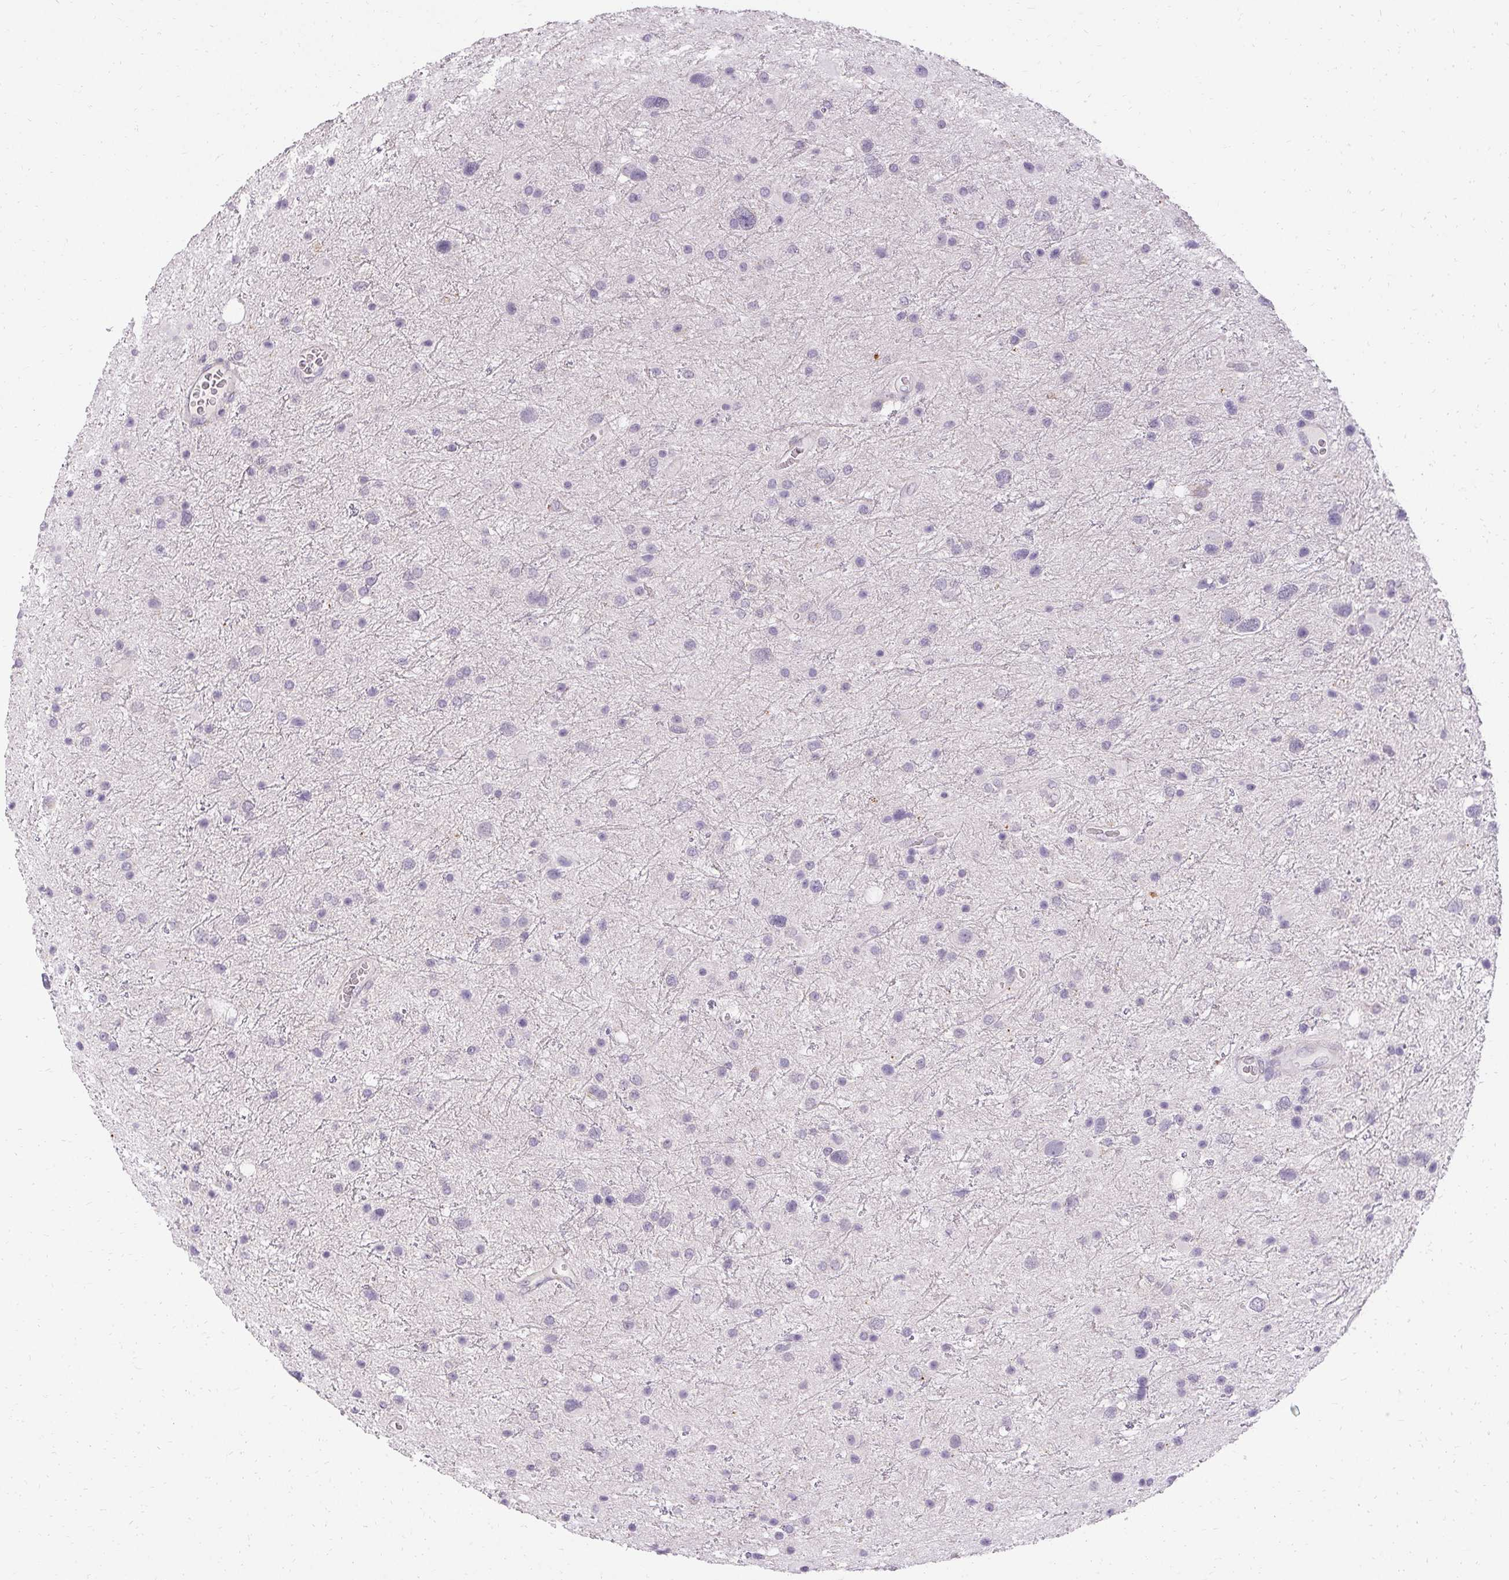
{"staining": {"intensity": "negative", "quantity": "none", "location": "none"}, "tissue": "glioma", "cell_type": "Tumor cells", "image_type": "cancer", "snomed": [{"axis": "morphology", "description": "Glioma, malignant, Low grade"}, {"axis": "topography", "description": "Brain"}], "caption": "Histopathology image shows no protein positivity in tumor cells of glioma tissue. (Stains: DAB (3,3'-diaminobenzidine) immunohistochemistry with hematoxylin counter stain, Microscopy: brightfield microscopy at high magnification).", "gene": "HSD17B3", "patient": {"sex": "female", "age": 32}}